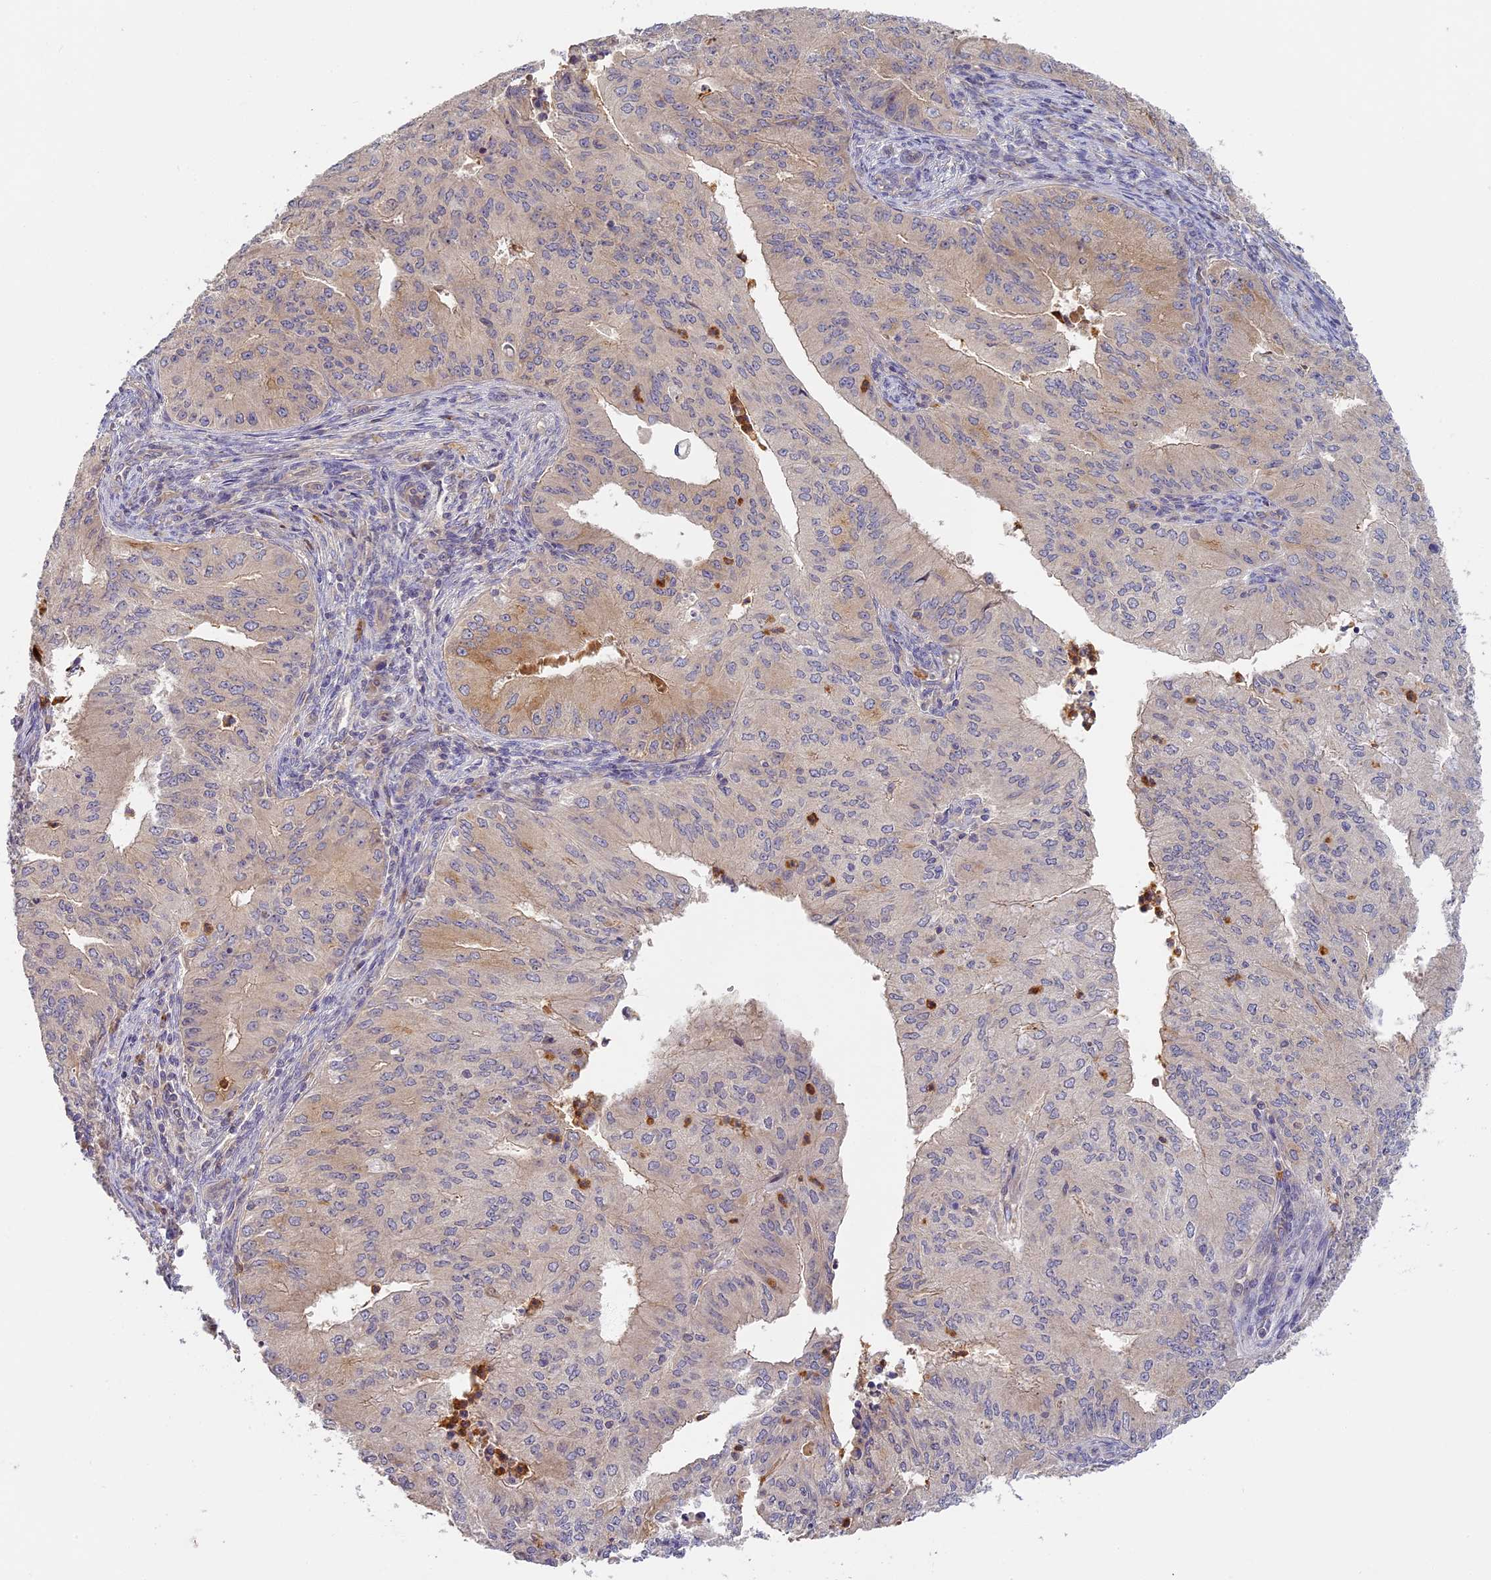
{"staining": {"intensity": "weak", "quantity": "<25%", "location": "cytoplasmic/membranous"}, "tissue": "endometrial cancer", "cell_type": "Tumor cells", "image_type": "cancer", "snomed": [{"axis": "morphology", "description": "Adenocarcinoma, NOS"}, {"axis": "topography", "description": "Endometrium"}], "caption": "Tumor cells show no significant protein positivity in endometrial cancer.", "gene": "AP4E1", "patient": {"sex": "female", "age": 50}}